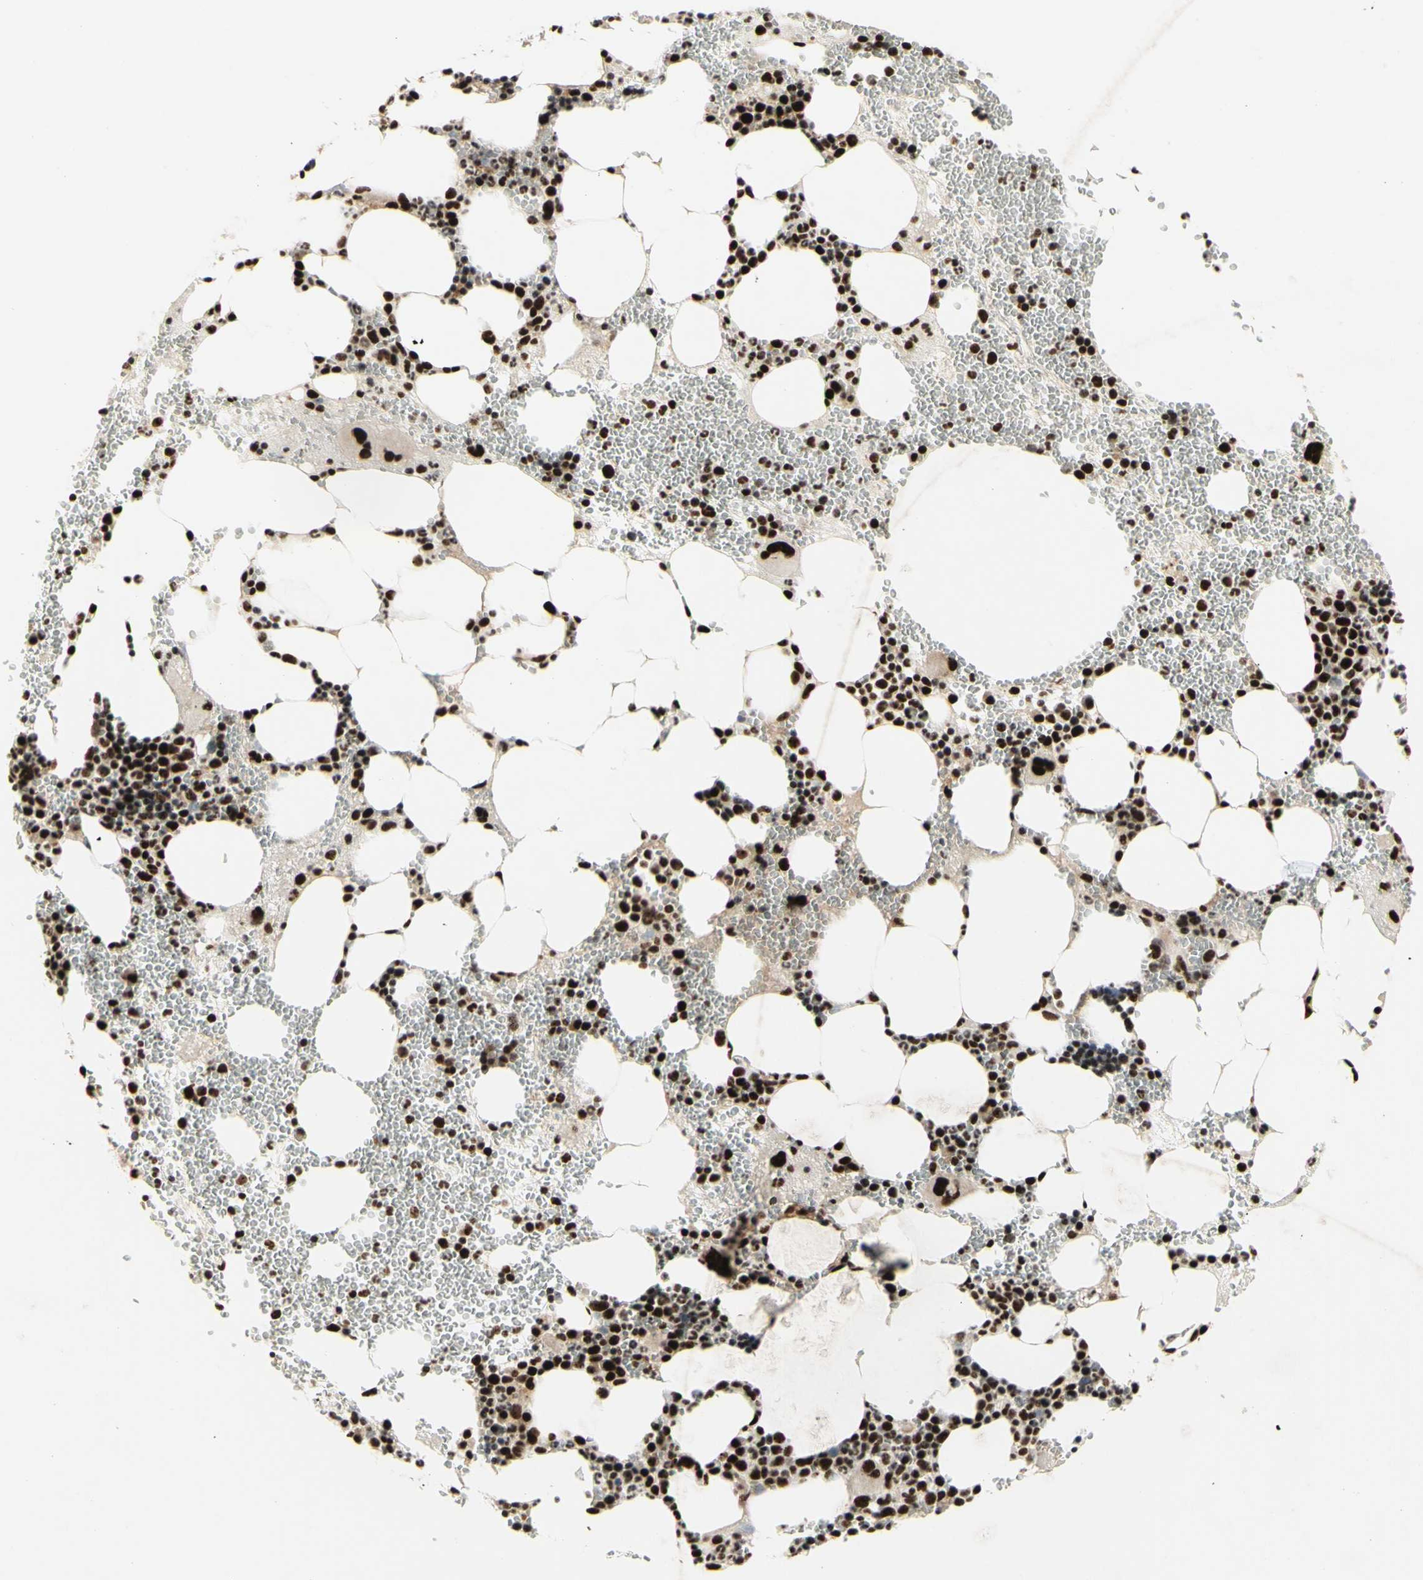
{"staining": {"intensity": "strong", "quantity": ">75%", "location": "nuclear"}, "tissue": "bone marrow", "cell_type": "Hematopoietic cells", "image_type": "normal", "snomed": [{"axis": "morphology", "description": "Normal tissue, NOS"}, {"axis": "morphology", "description": "Inflammation, NOS"}, {"axis": "topography", "description": "Bone marrow"}], "caption": "A high amount of strong nuclear positivity is seen in about >75% of hematopoietic cells in benign bone marrow.", "gene": "DHX9", "patient": {"sex": "female", "age": 76}}